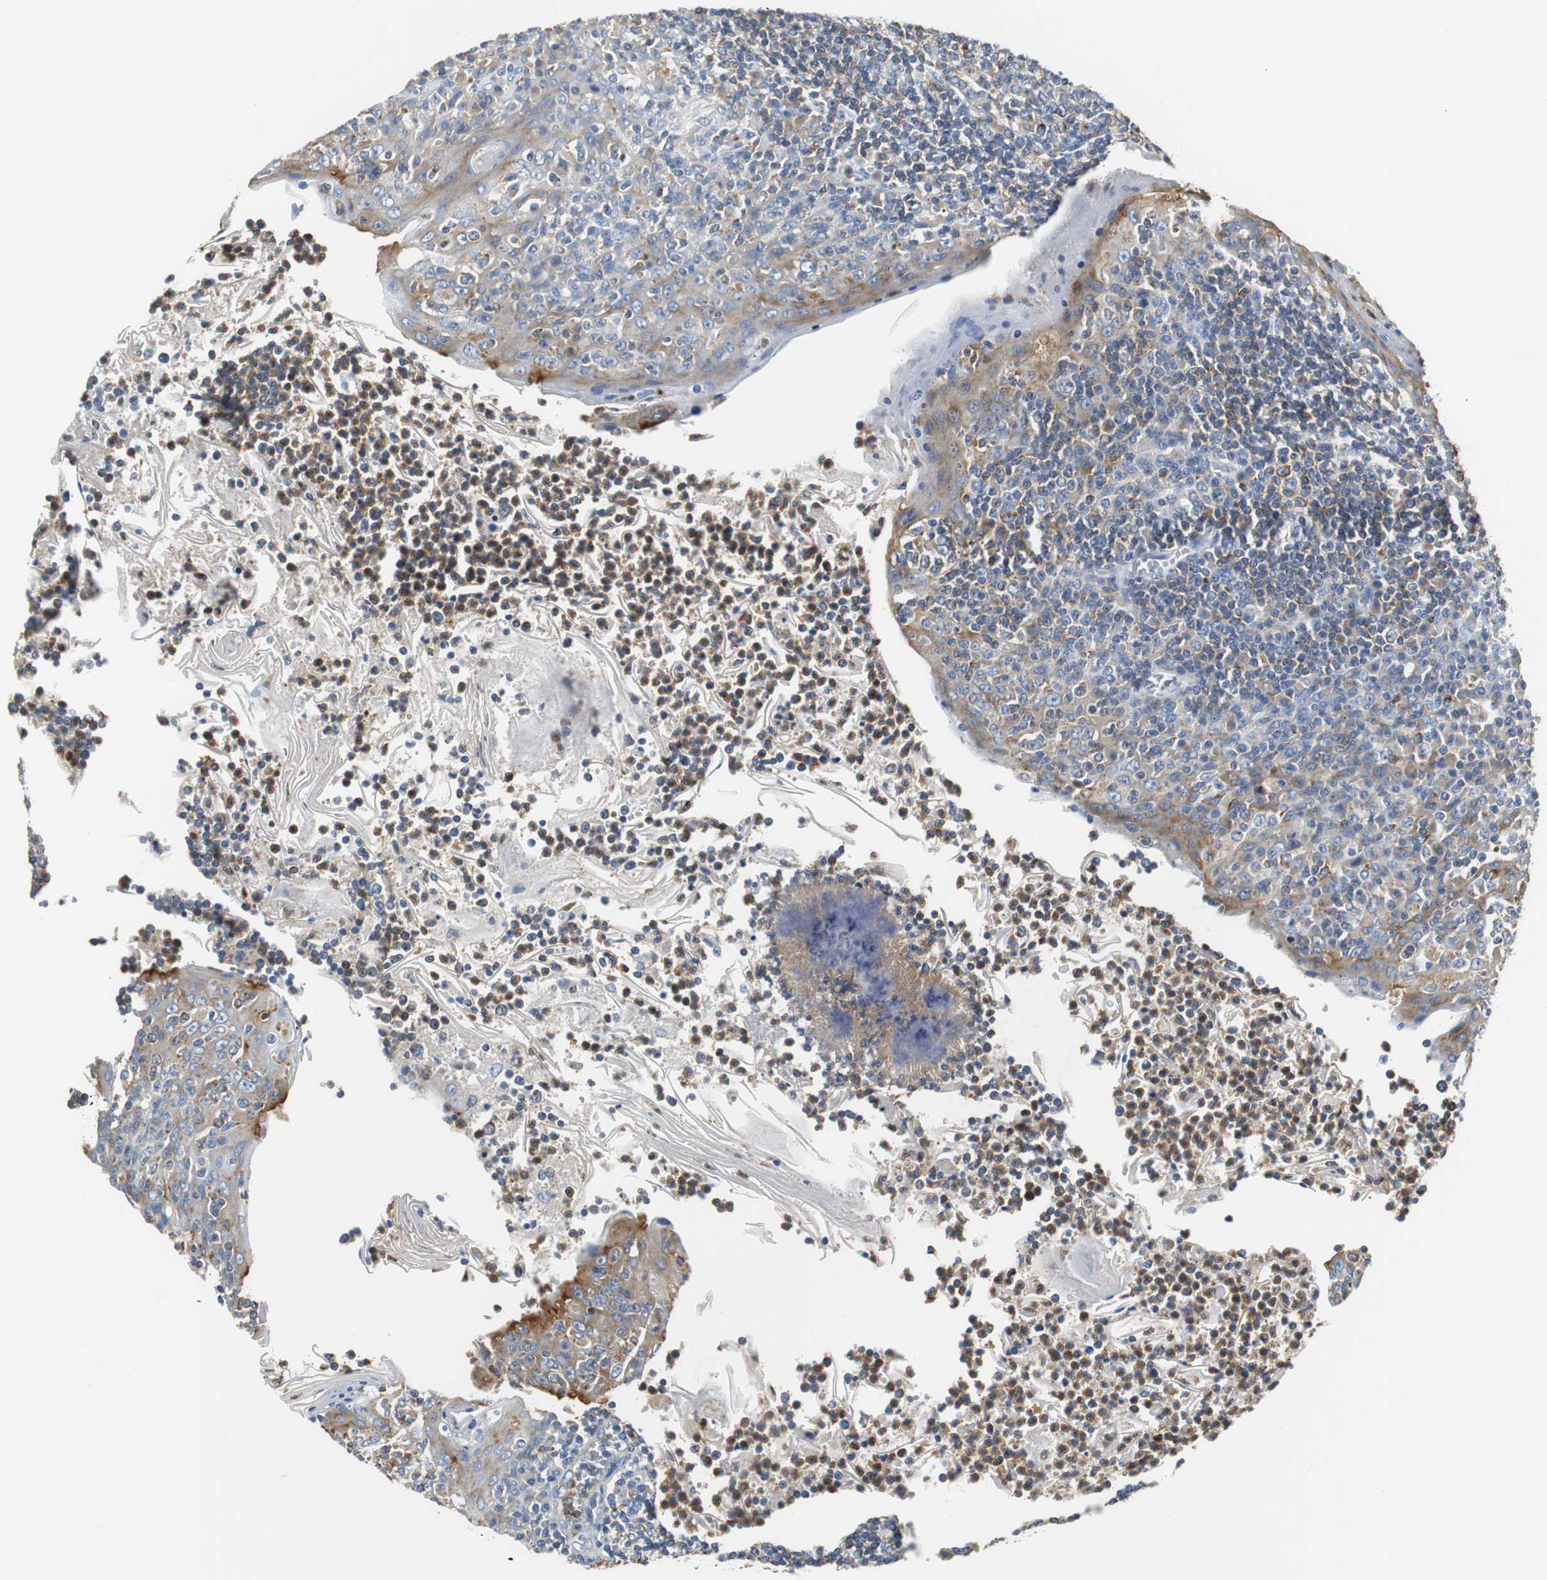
{"staining": {"intensity": "moderate", "quantity": "25%-75%", "location": "cytoplasmic/membranous"}, "tissue": "tonsil", "cell_type": "Germinal center cells", "image_type": "normal", "snomed": [{"axis": "morphology", "description": "Normal tissue, NOS"}, {"axis": "topography", "description": "Tonsil"}], "caption": "A brown stain highlights moderate cytoplasmic/membranous staining of a protein in germinal center cells of unremarkable human tonsil. (DAB (3,3'-diaminobenzidine) IHC, brown staining for protein, blue staining for nuclei).", "gene": "VAMP8", "patient": {"sex": "male", "age": 31}}